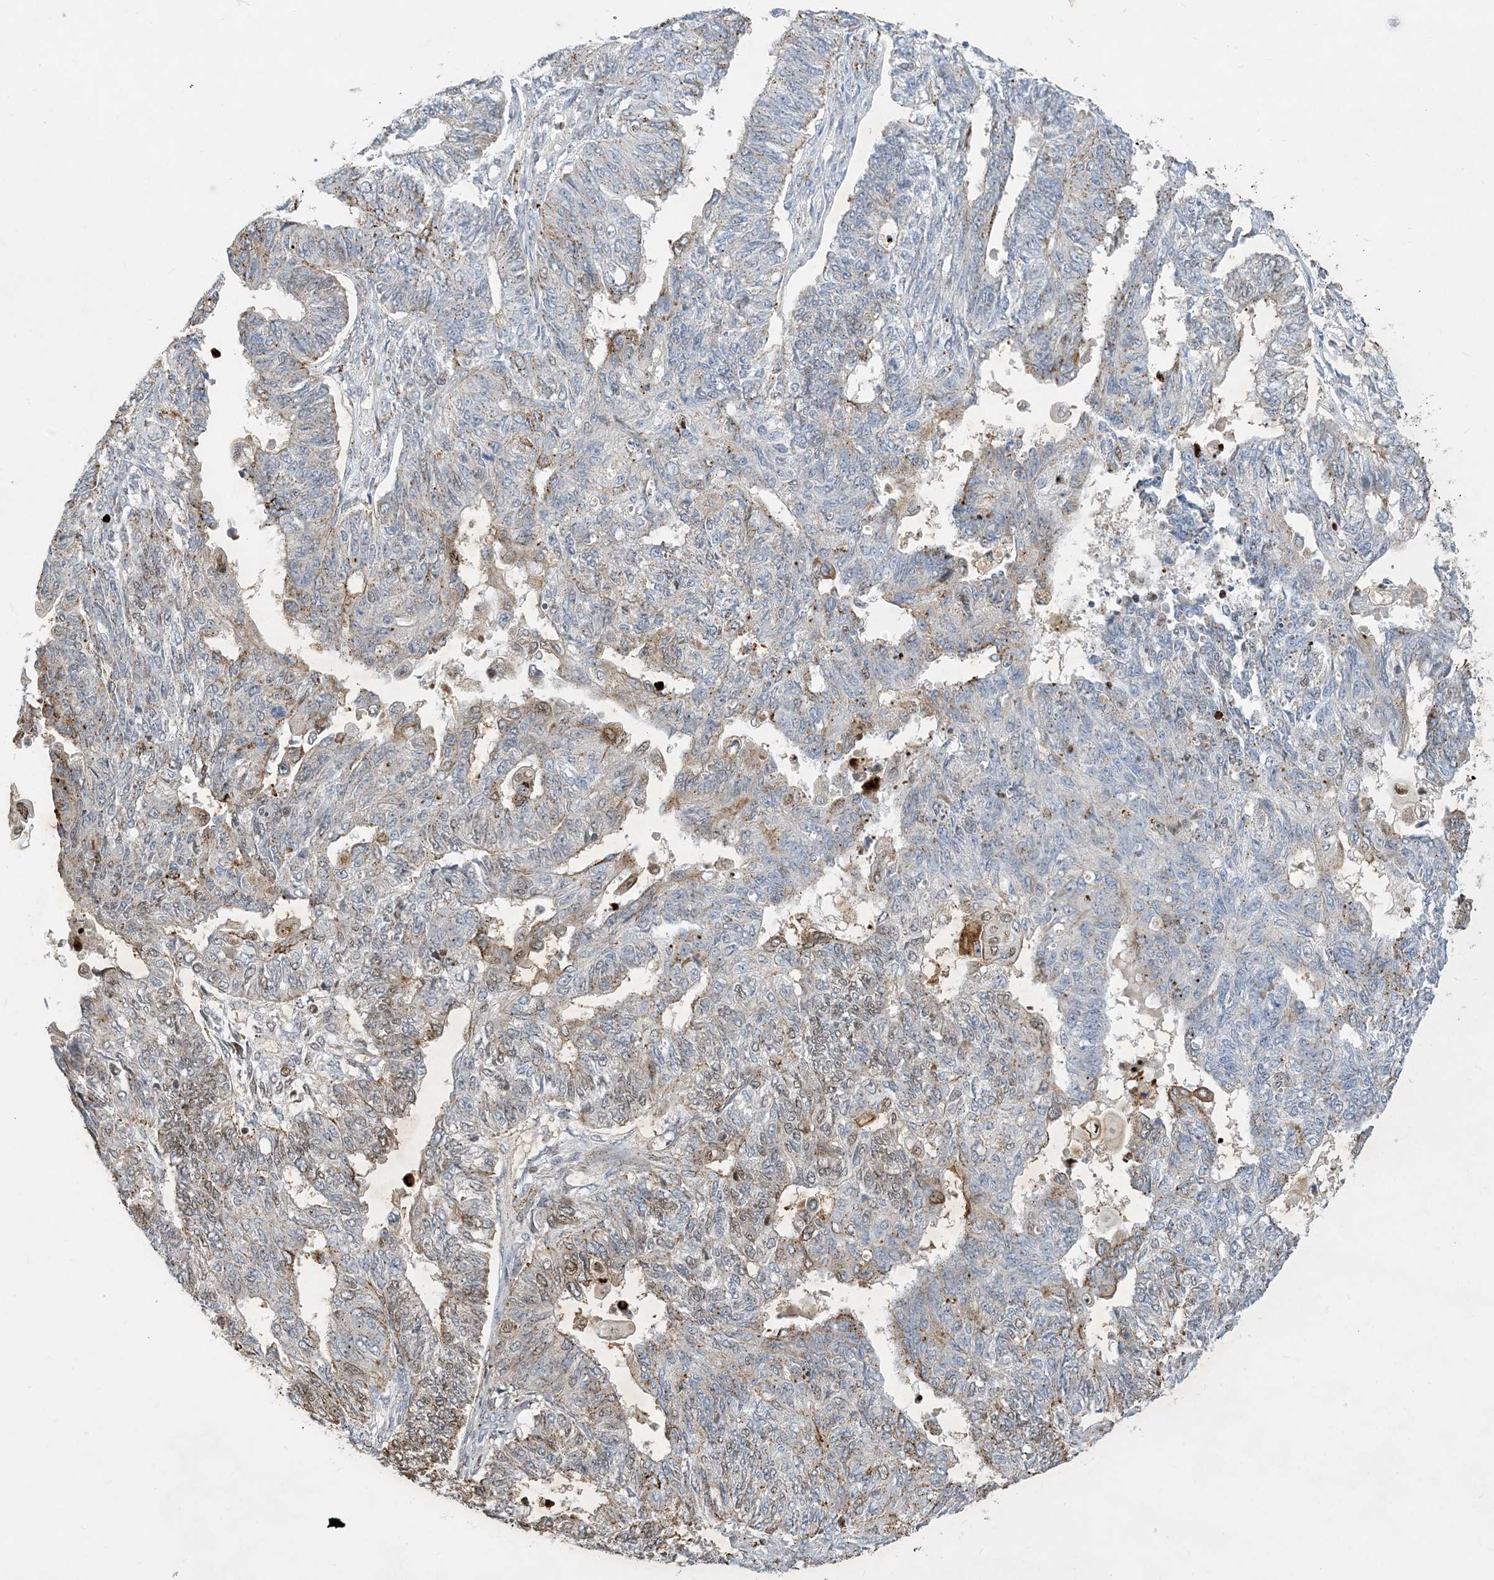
{"staining": {"intensity": "weak", "quantity": "<25%", "location": "cytoplasmic/membranous,nuclear"}, "tissue": "endometrial cancer", "cell_type": "Tumor cells", "image_type": "cancer", "snomed": [{"axis": "morphology", "description": "Adenocarcinoma, NOS"}, {"axis": "topography", "description": "Endometrium"}], "caption": "Endometrial cancer (adenocarcinoma) was stained to show a protein in brown. There is no significant staining in tumor cells. (IHC, brightfield microscopy, high magnification).", "gene": "SLC25A53", "patient": {"sex": "female", "age": 32}}